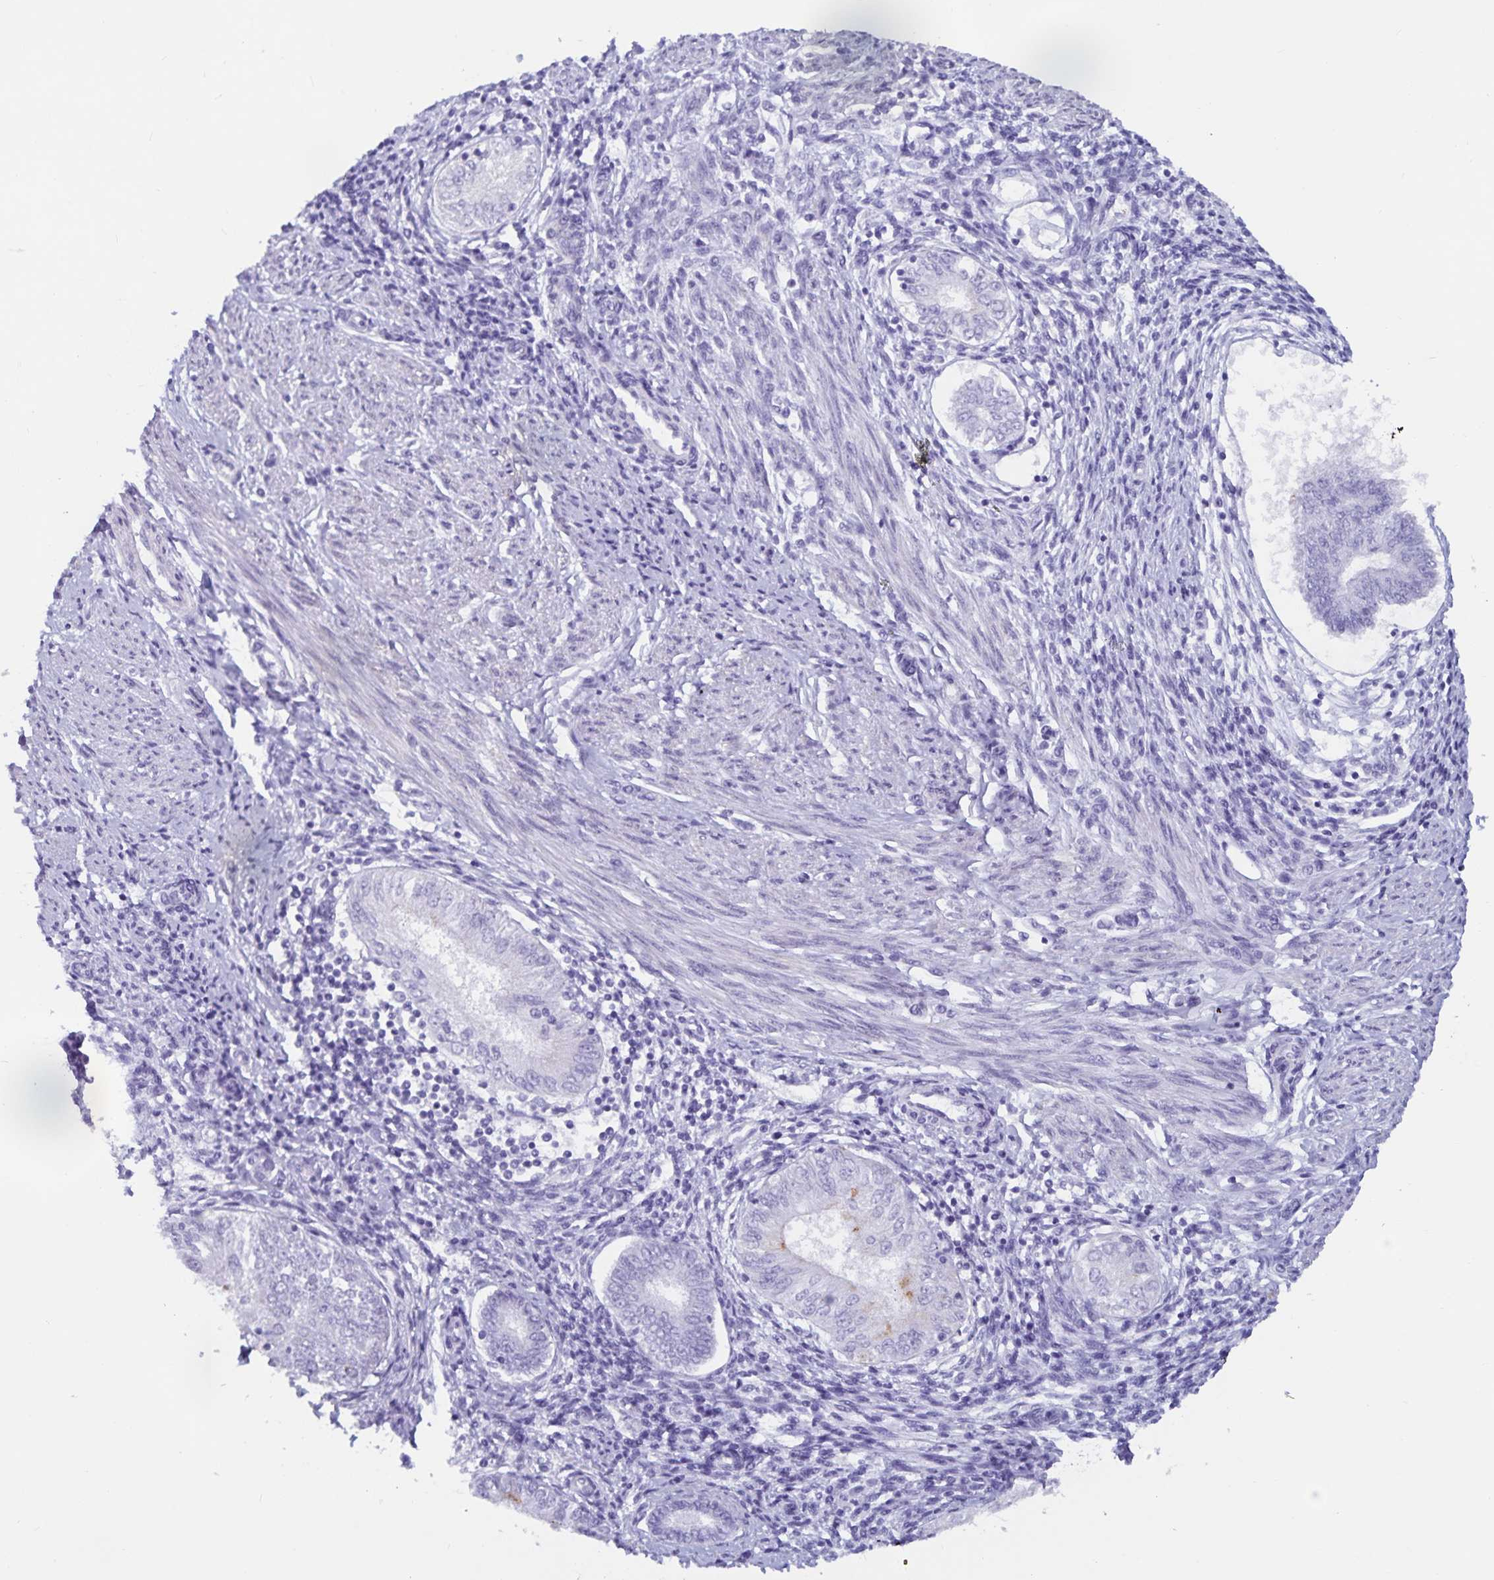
{"staining": {"intensity": "negative", "quantity": "none", "location": "none"}, "tissue": "endometrial cancer", "cell_type": "Tumor cells", "image_type": "cancer", "snomed": [{"axis": "morphology", "description": "Adenocarcinoma, NOS"}, {"axis": "topography", "description": "Endometrium"}], "caption": "A micrograph of human endometrial cancer (adenocarcinoma) is negative for staining in tumor cells. (DAB (3,3'-diaminobenzidine) immunohistochemistry with hematoxylin counter stain).", "gene": "GPR137", "patient": {"sex": "female", "age": 68}}